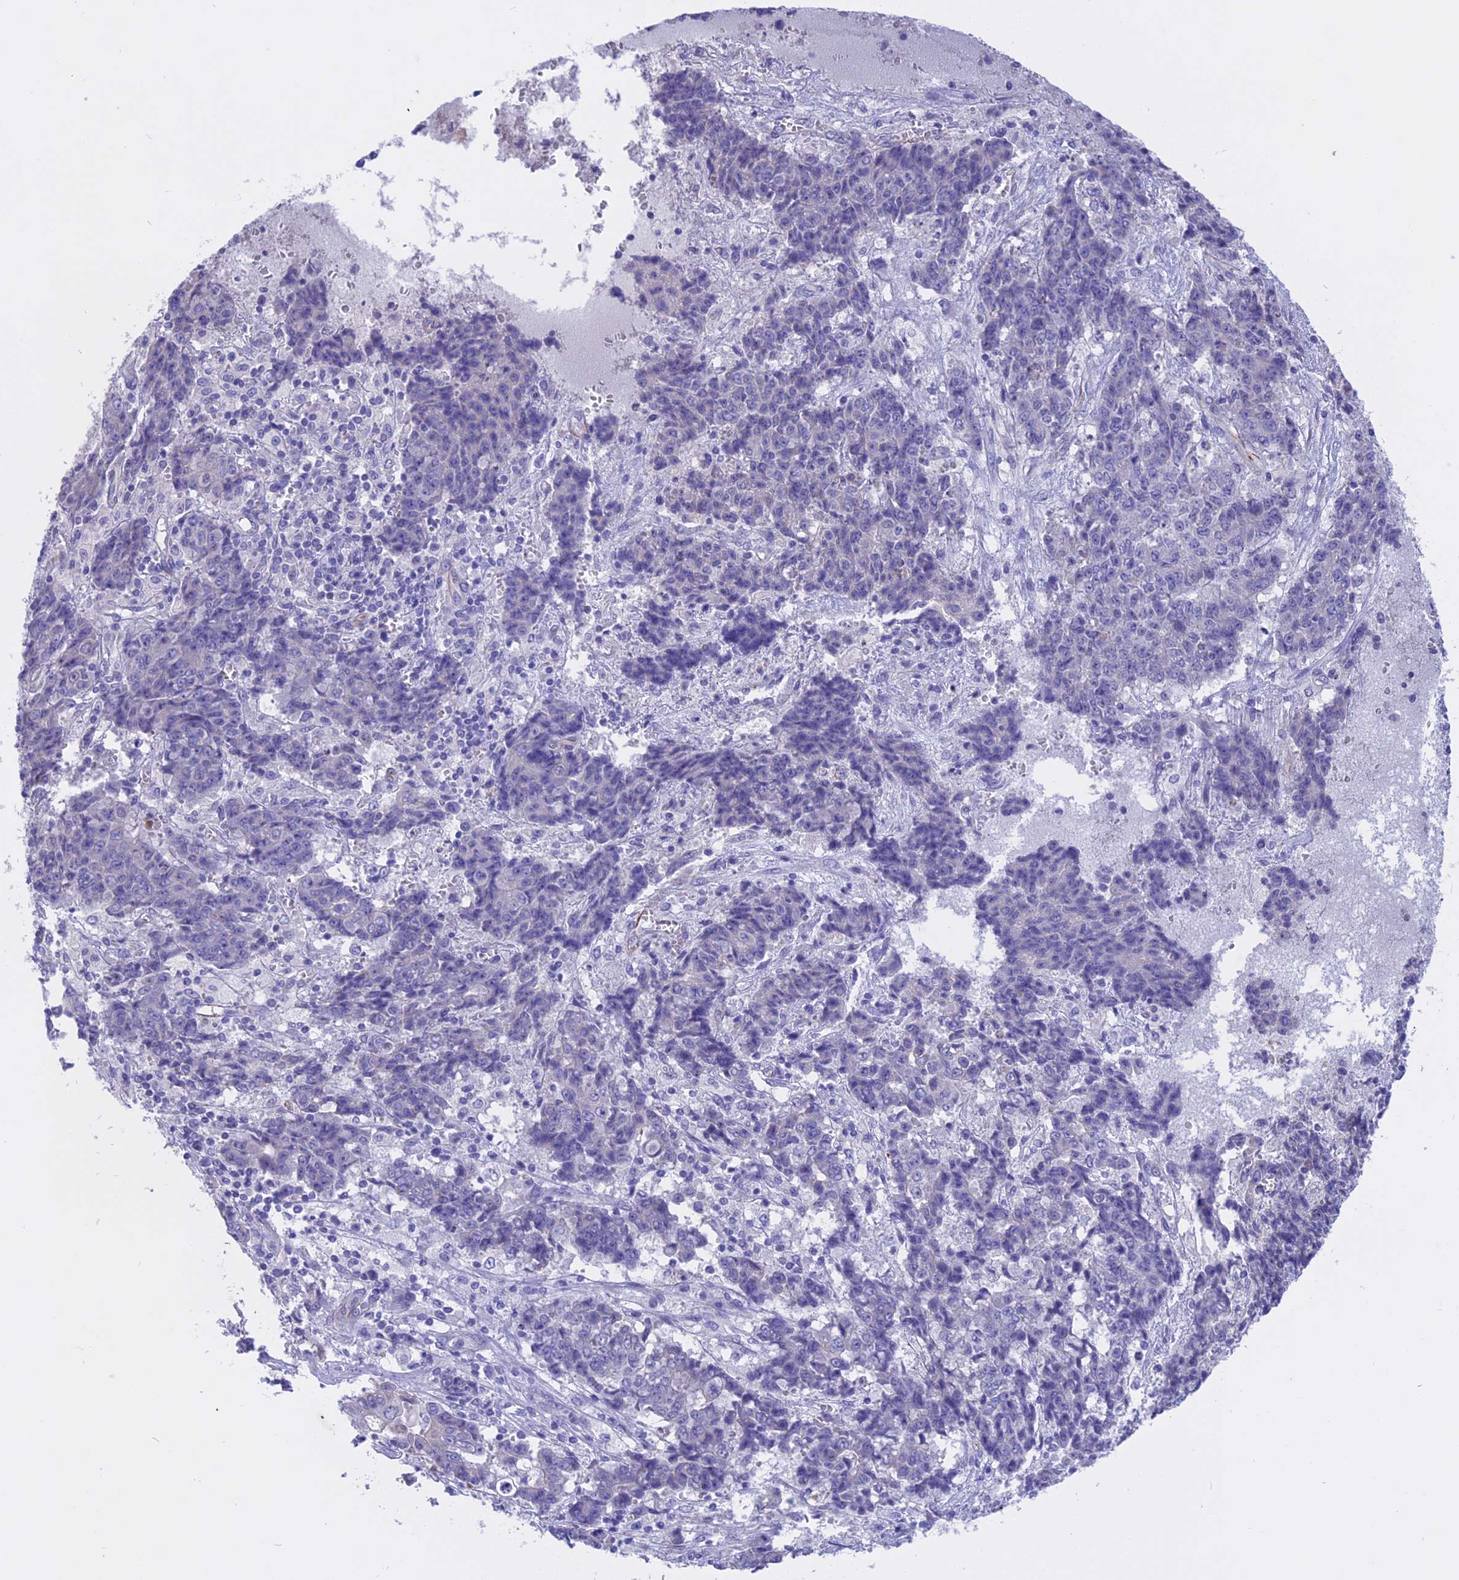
{"staining": {"intensity": "negative", "quantity": "none", "location": "none"}, "tissue": "ovarian cancer", "cell_type": "Tumor cells", "image_type": "cancer", "snomed": [{"axis": "morphology", "description": "Carcinoma, endometroid"}, {"axis": "topography", "description": "Ovary"}], "caption": "This image is of ovarian endometroid carcinoma stained with IHC to label a protein in brown with the nuclei are counter-stained blue. There is no positivity in tumor cells.", "gene": "TMEM138", "patient": {"sex": "female", "age": 42}}